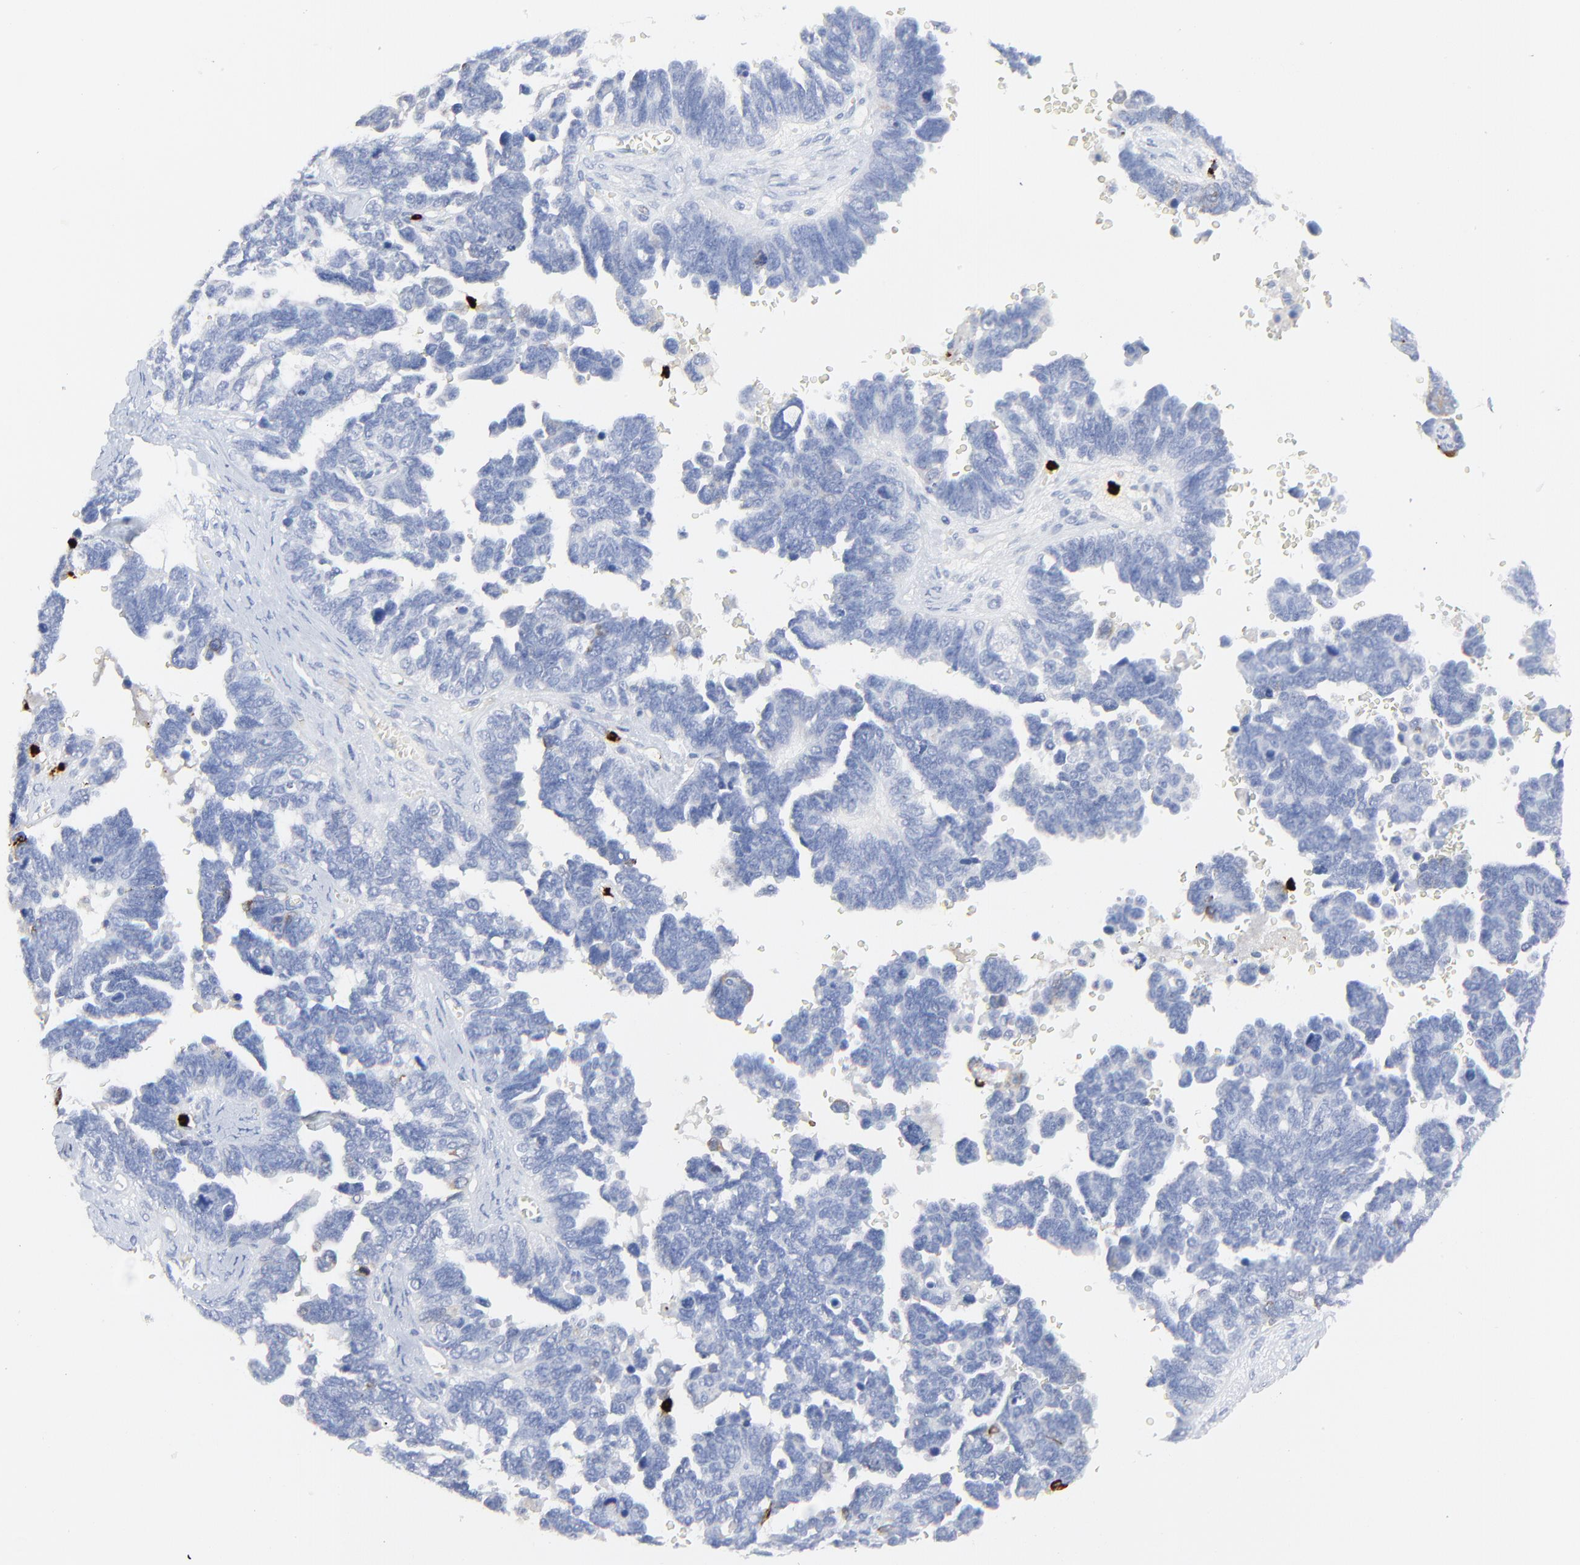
{"staining": {"intensity": "negative", "quantity": "none", "location": "none"}, "tissue": "ovarian cancer", "cell_type": "Tumor cells", "image_type": "cancer", "snomed": [{"axis": "morphology", "description": "Cystadenocarcinoma, serous, NOS"}, {"axis": "topography", "description": "Ovary"}], "caption": "Human ovarian serous cystadenocarcinoma stained for a protein using immunohistochemistry demonstrates no expression in tumor cells.", "gene": "LCN2", "patient": {"sex": "female", "age": 69}}